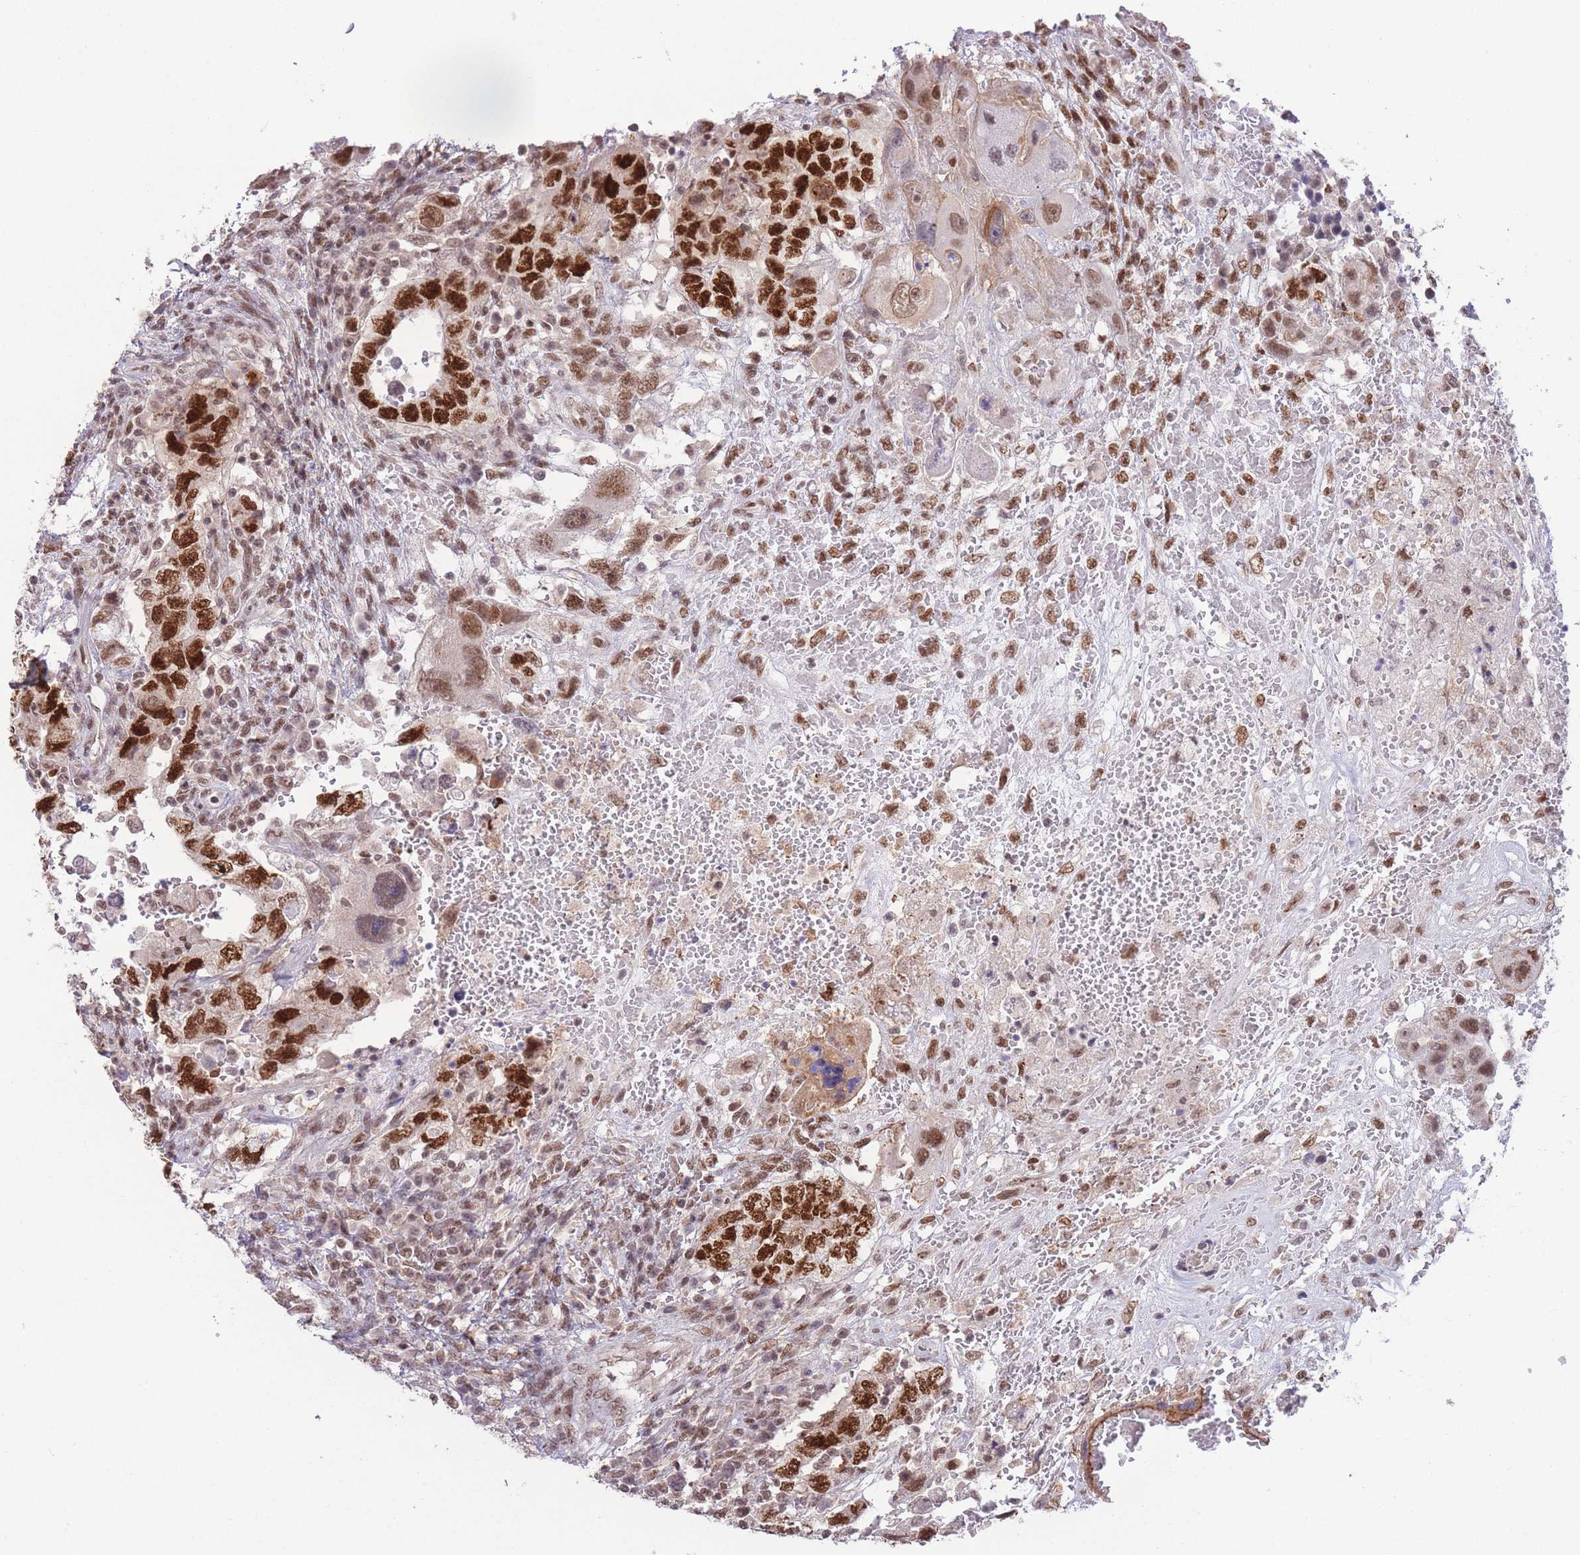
{"staining": {"intensity": "strong", "quantity": ">75%", "location": "nuclear"}, "tissue": "testis cancer", "cell_type": "Tumor cells", "image_type": "cancer", "snomed": [{"axis": "morphology", "description": "Carcinoma, Embryonal, NOS"}, {"axis": "topography", "description": "Testis"}], "caption": "Immunohistochemical staining of human testis cancer (embryonal carcinoma) exhibits strong nuclear protein positivity in approximately >75% of tumor cells.", "gene": "CARD8", "patient": {"sex": "male", "age": 26}}